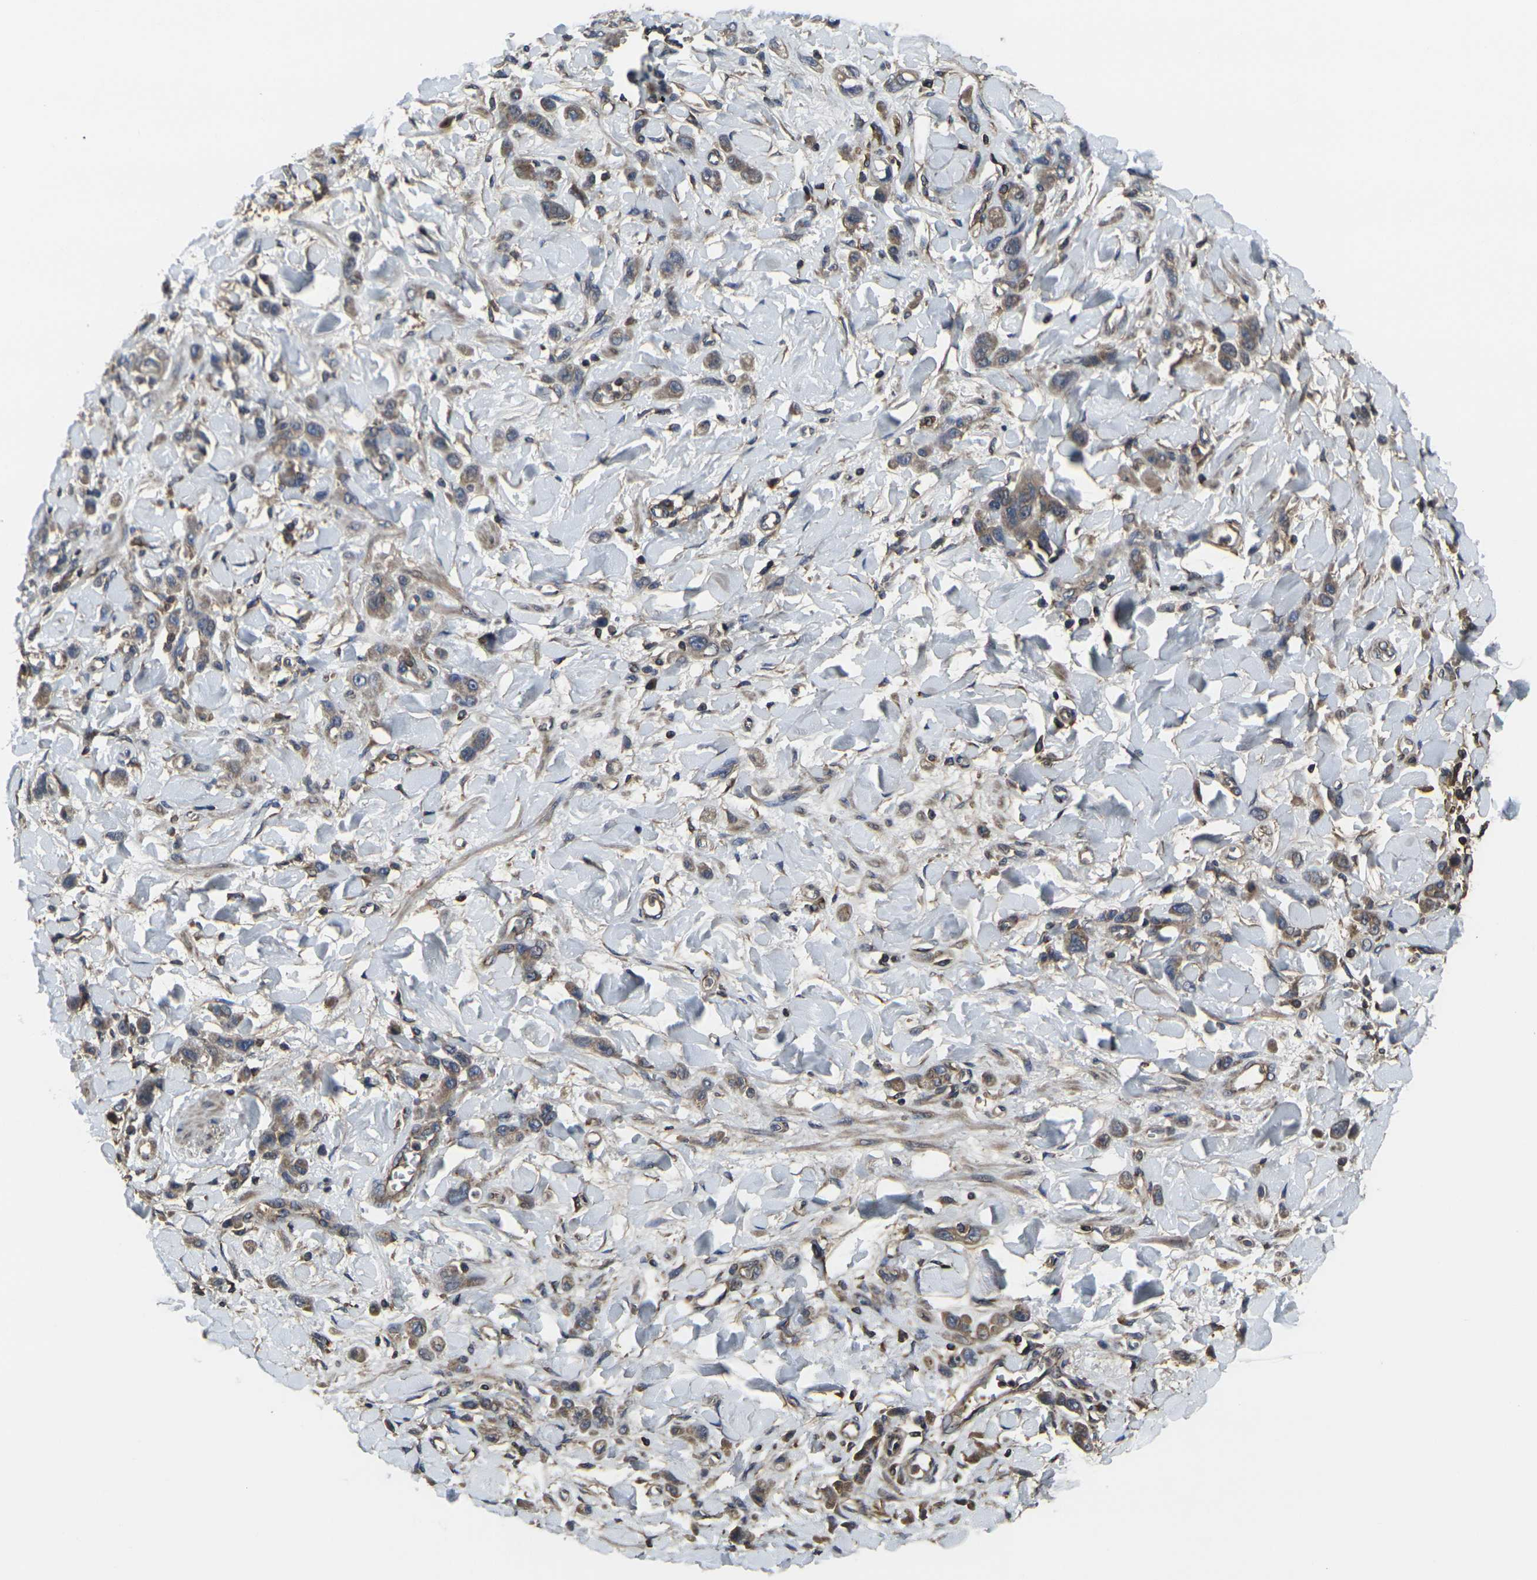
{"staining": {"intensity": "weak", "quantity": ">75%", "location": "cytoplasmic/membranous"}, "tissue": "stomach cancer", "cell_type": "Tumor cells", "image_type": "cancer", "snomed": [{"axis": "morphology", "description": "Normal tissue, NOS"}, {"axis": "morphology", "description": "Adenocarcinoma, NOS"}, {"axis": "topography", "description": "Stomach"}], "caption": "Approximately >75% of tumor cells in human adenocarcinoma (stomach) display weak cytoplasmic/membranous protein staining as visualized by brown immunohistochemical staining.", "gene": "PRKACB", "patient": {"sex": "male", "age": 82}}